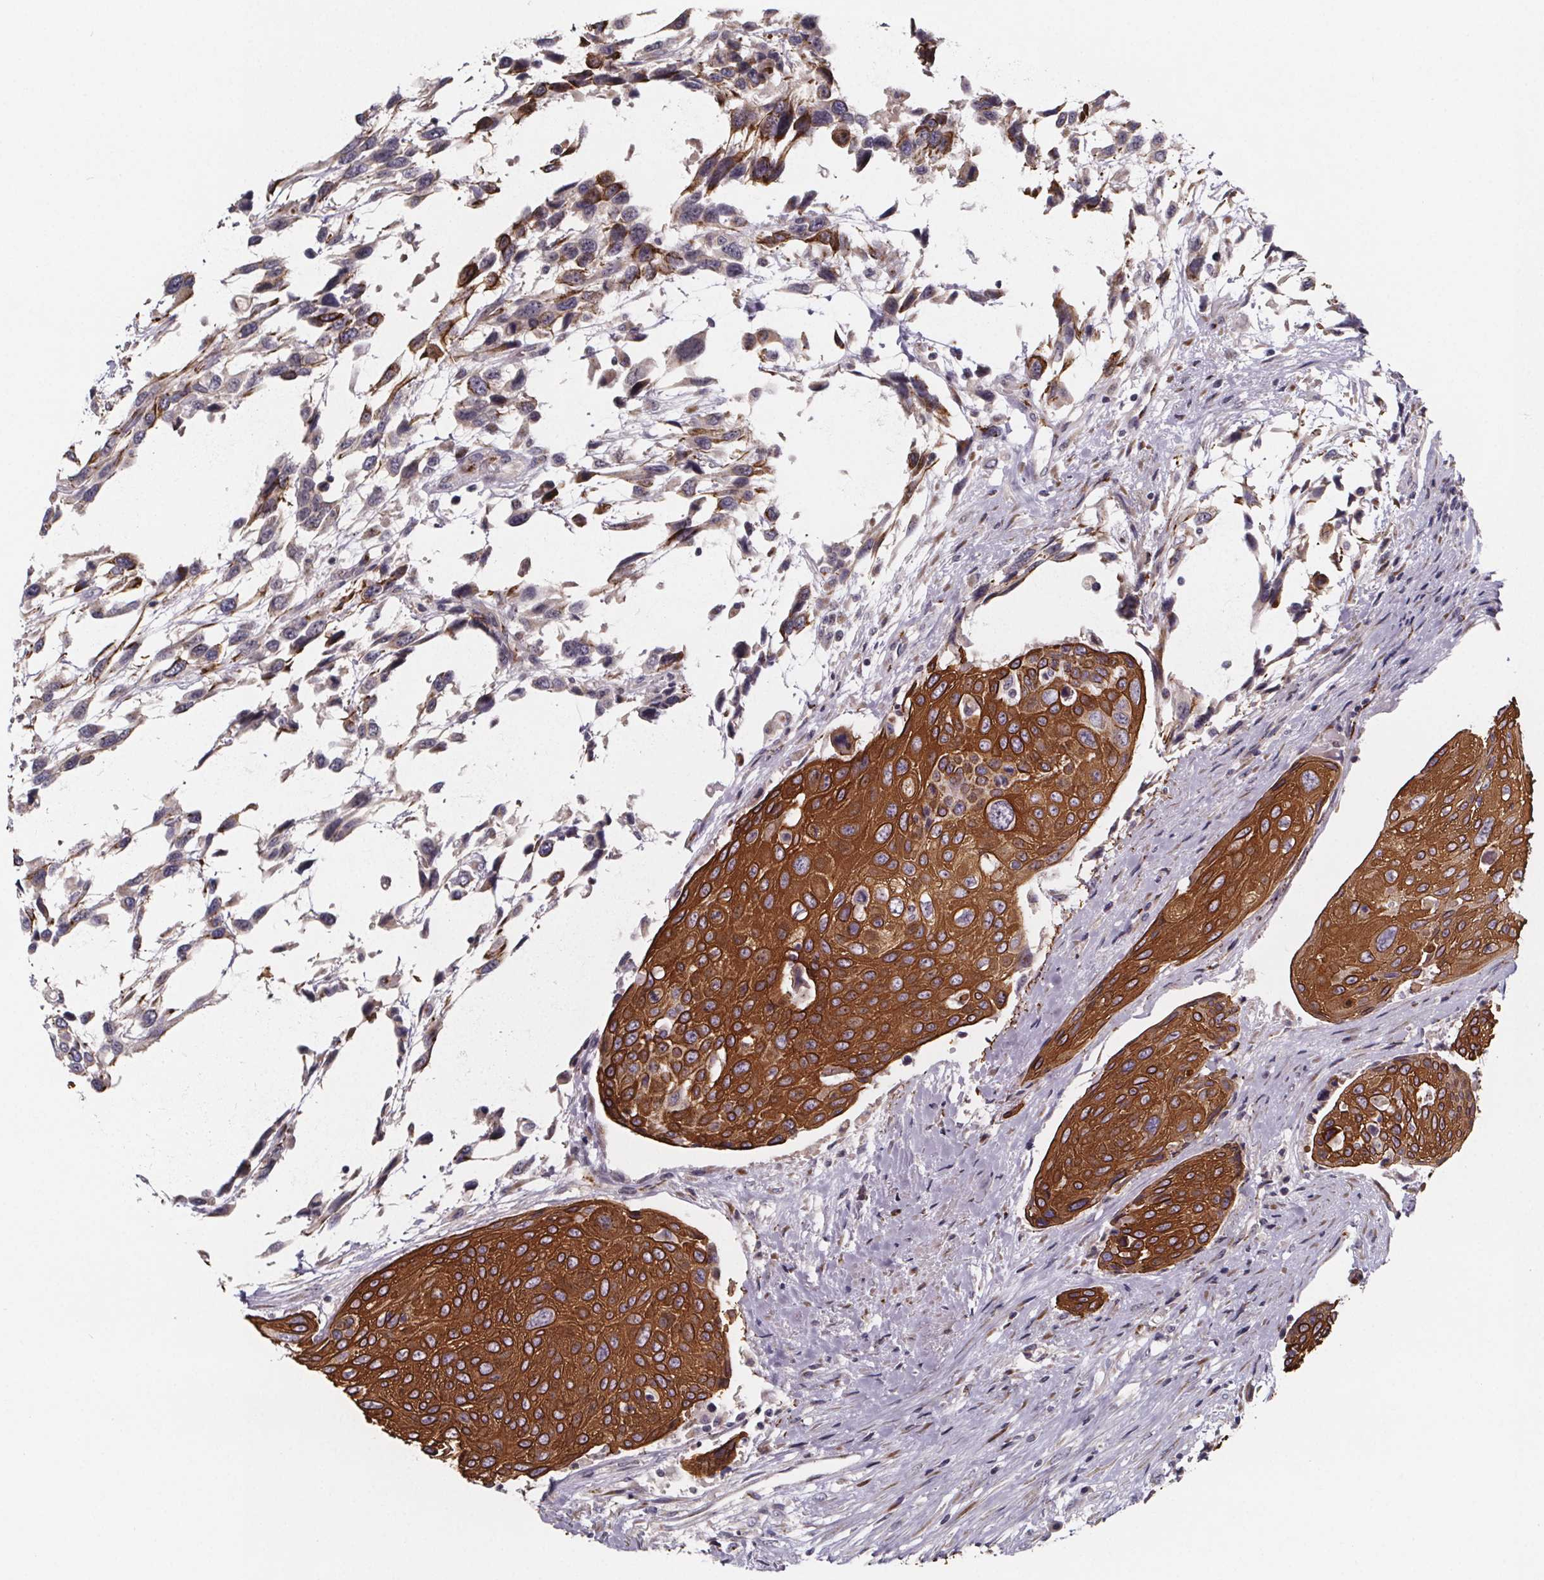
{"staining": {"intensity": "strong", "quantity": ">75%", "location": "cytoplasmic/membranous"}, "tissue": "urothelial cancer", "cell_type": "Tumor cells", "image_type": "cancer", "snomed": [{"axis": "morphology", "description": "Urothelial carcinoma, High grade"}, {"axis": "topography", "description": "Urinary bladder"}], "caption": "An immunohistochemistry (IHC) histopathology image of tumor tissue is shown. Protein staining in brown highlights strong cytoplasmic/membranous positivity in high-grade urothelial carcinoma within tumor cells. Using DAB (3,3'-diaminobenzidine) (brown) and hematoxylin (blue) stains, captured at high magnification using brightfield microscopy.", "gene": "NDST1", "patient": {"sex": "female", "age": 70}}